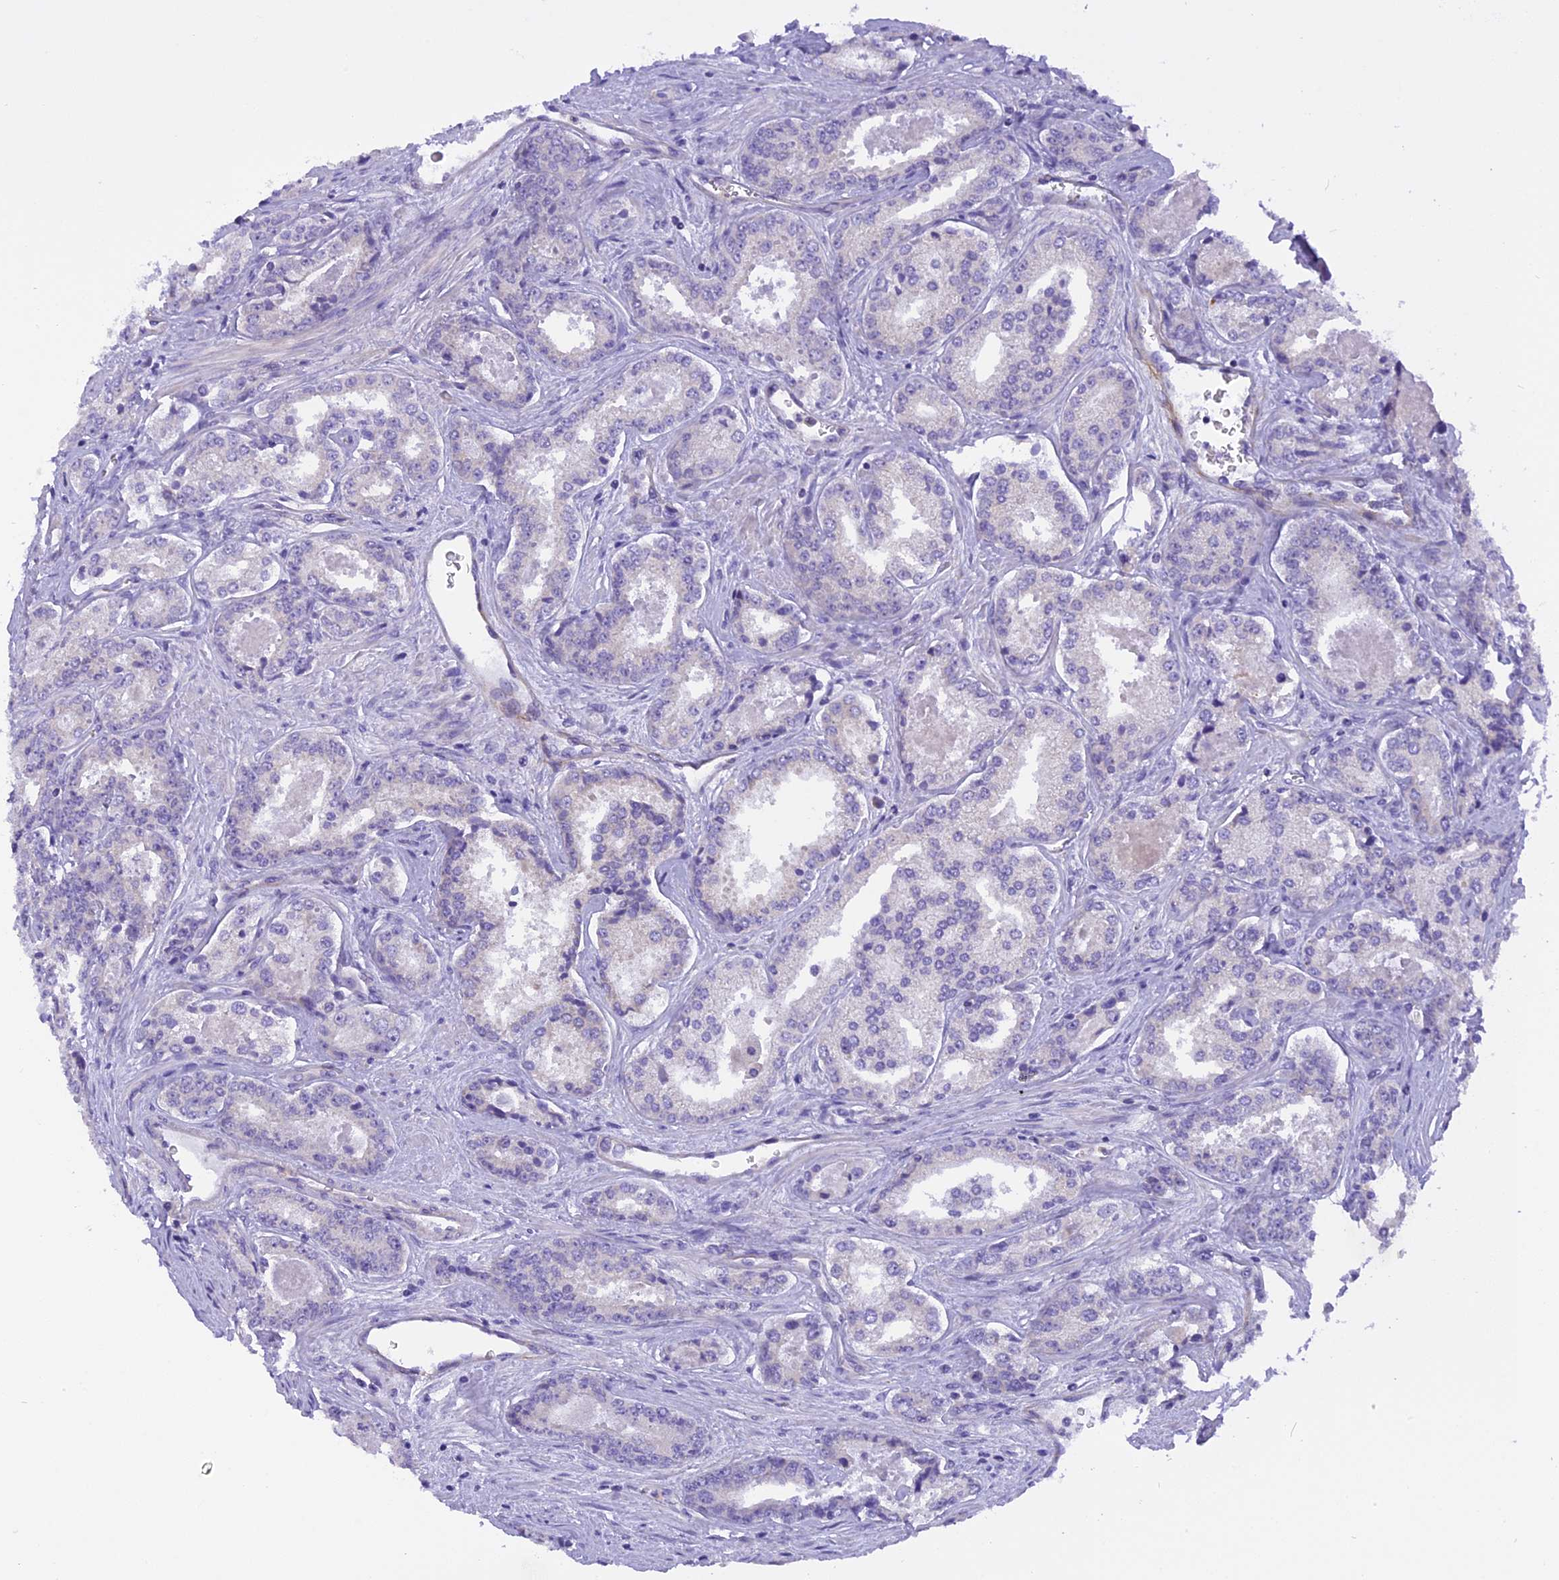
{"staining": {"intensity": "negative", "quantity": "none", "location": "none"}, "tissue": "prostate cancer", "cell_type": "Tumor cells", "image_type": "cancer", "snomed": [{"axis": "morphology", "description": "Adenocarcinoma, Low grade"}, {"axis": "topography", "description": "Prostate"}], "caption": "Tumor cells are negative for protein expression in human low-grade adenocarcinoma (prostate).", "gene": "TRIM3", "patient": {"sex": "male", "age": 68}}